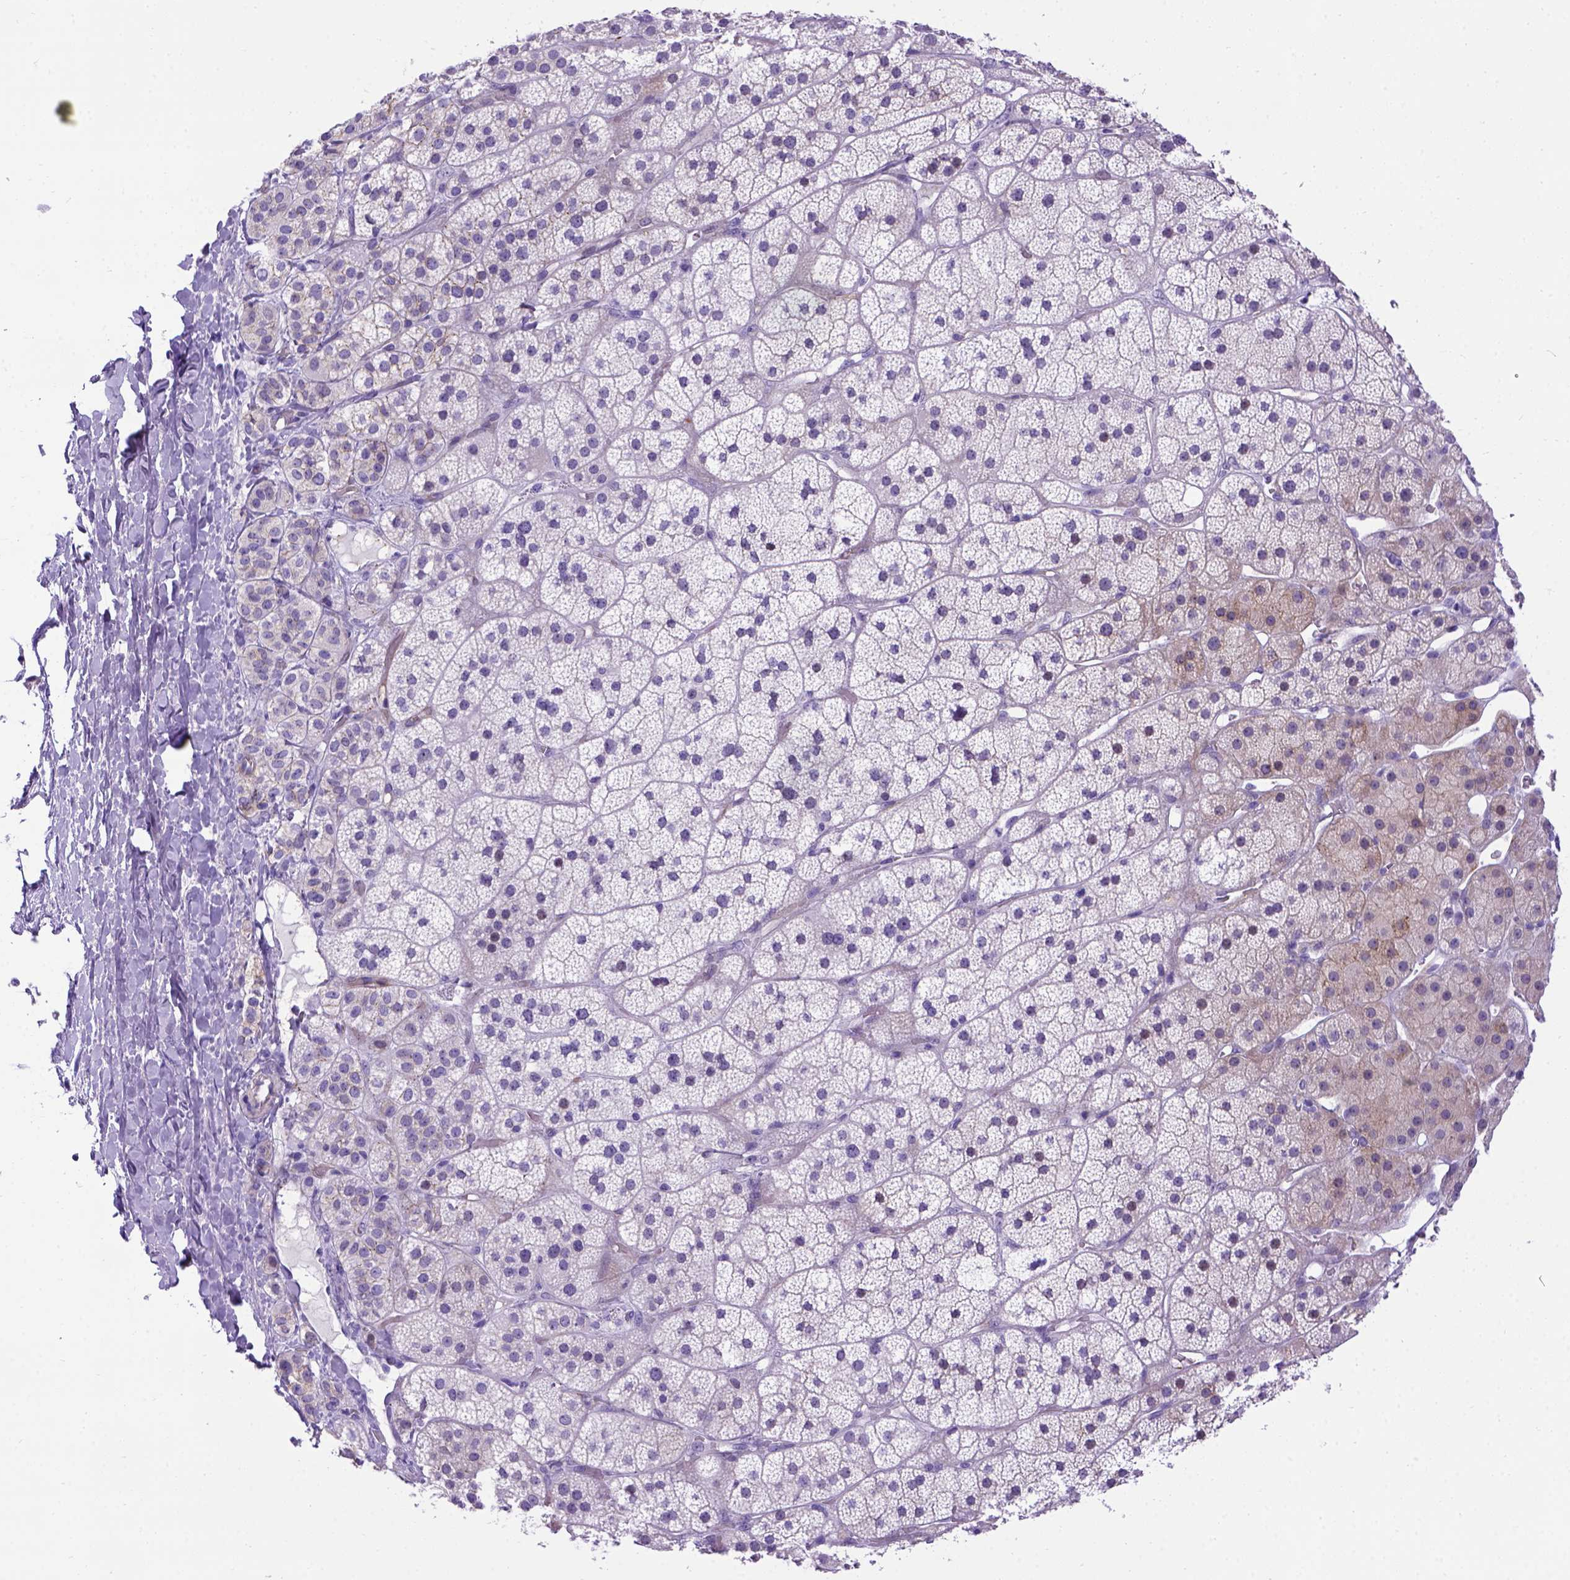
{"staining": {"intensity": "moderate", "quantity": "25%-75%", "location": "cytoplasmic/membranous"}, "tissue": "adrenal gland", "cell_type": "Glandular cells", "image_type": "normal", "snomed": [{"axis": "morphology", "description": "Normal tissue, NOS"}, {"axis": "topography", "description": "Adrenal gland"}], "caption": "A high-resolution image shows immunohistochemistry staining of unremarkable adrenal gland, which displays moderate cytoplasmic/membranous expression in approximately 25%-75% of glandular cells.", "gene": "ADAM12", "patient": {"sex": "male", "age": 57}}